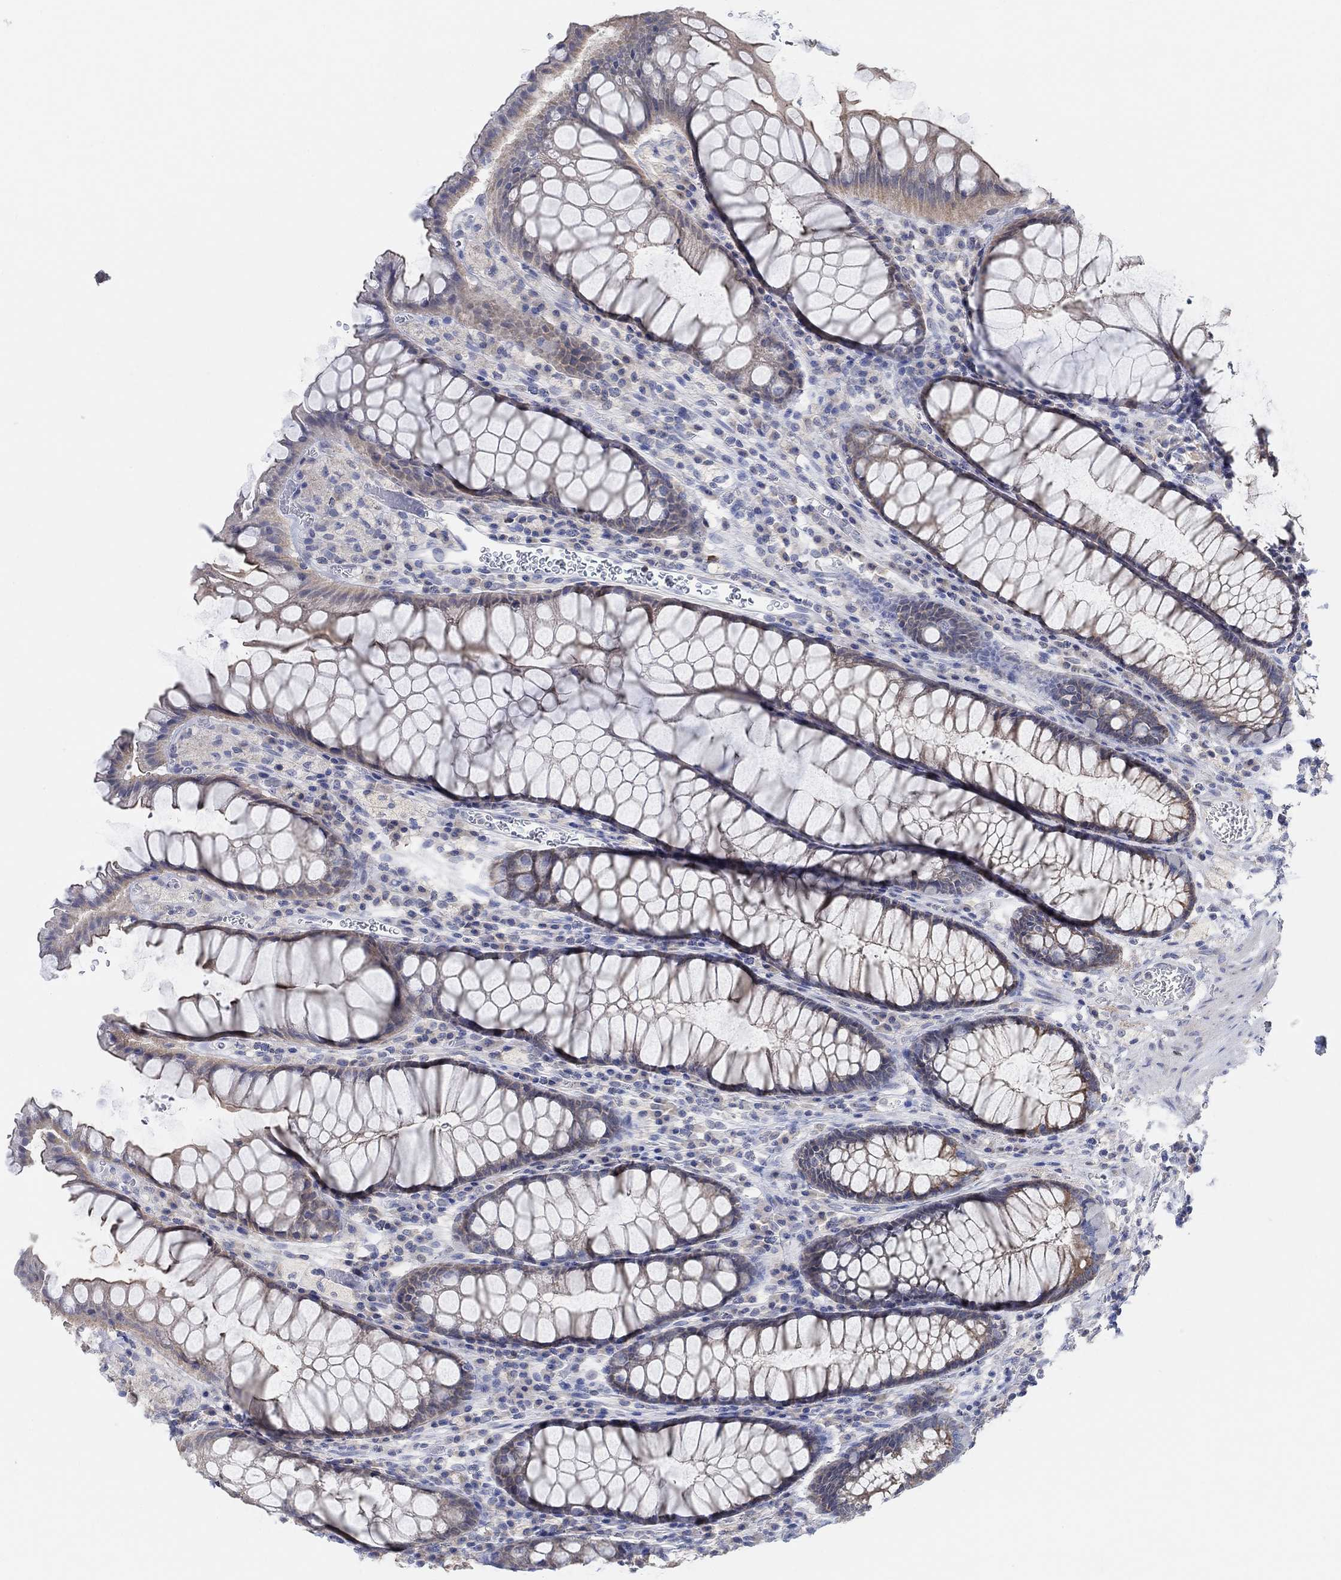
{"staining": {"intensity": "moderate", "quantity": "25%-75%", "location": "cytoplasmic/membranous"}, "tissue": "rectum", "cell_type": "Glandular cells", "image_type": "normal", "snomed": [{"axis": "morphology", "description": "Normal tissue, NOS"}, {"axis": "topography", "description": "Rectum"}], "caption": "High-magnification brightfield microscopy of normal rectum stained with DAB (brown) and counterstained with hematoxylin (blue). glandular cells exhibit moderate cytoplasmic/membranous staining is seen in about25%-75% of cells.", "gene": "RIMS1", "patient": {"sex": "female", "age": 68}}